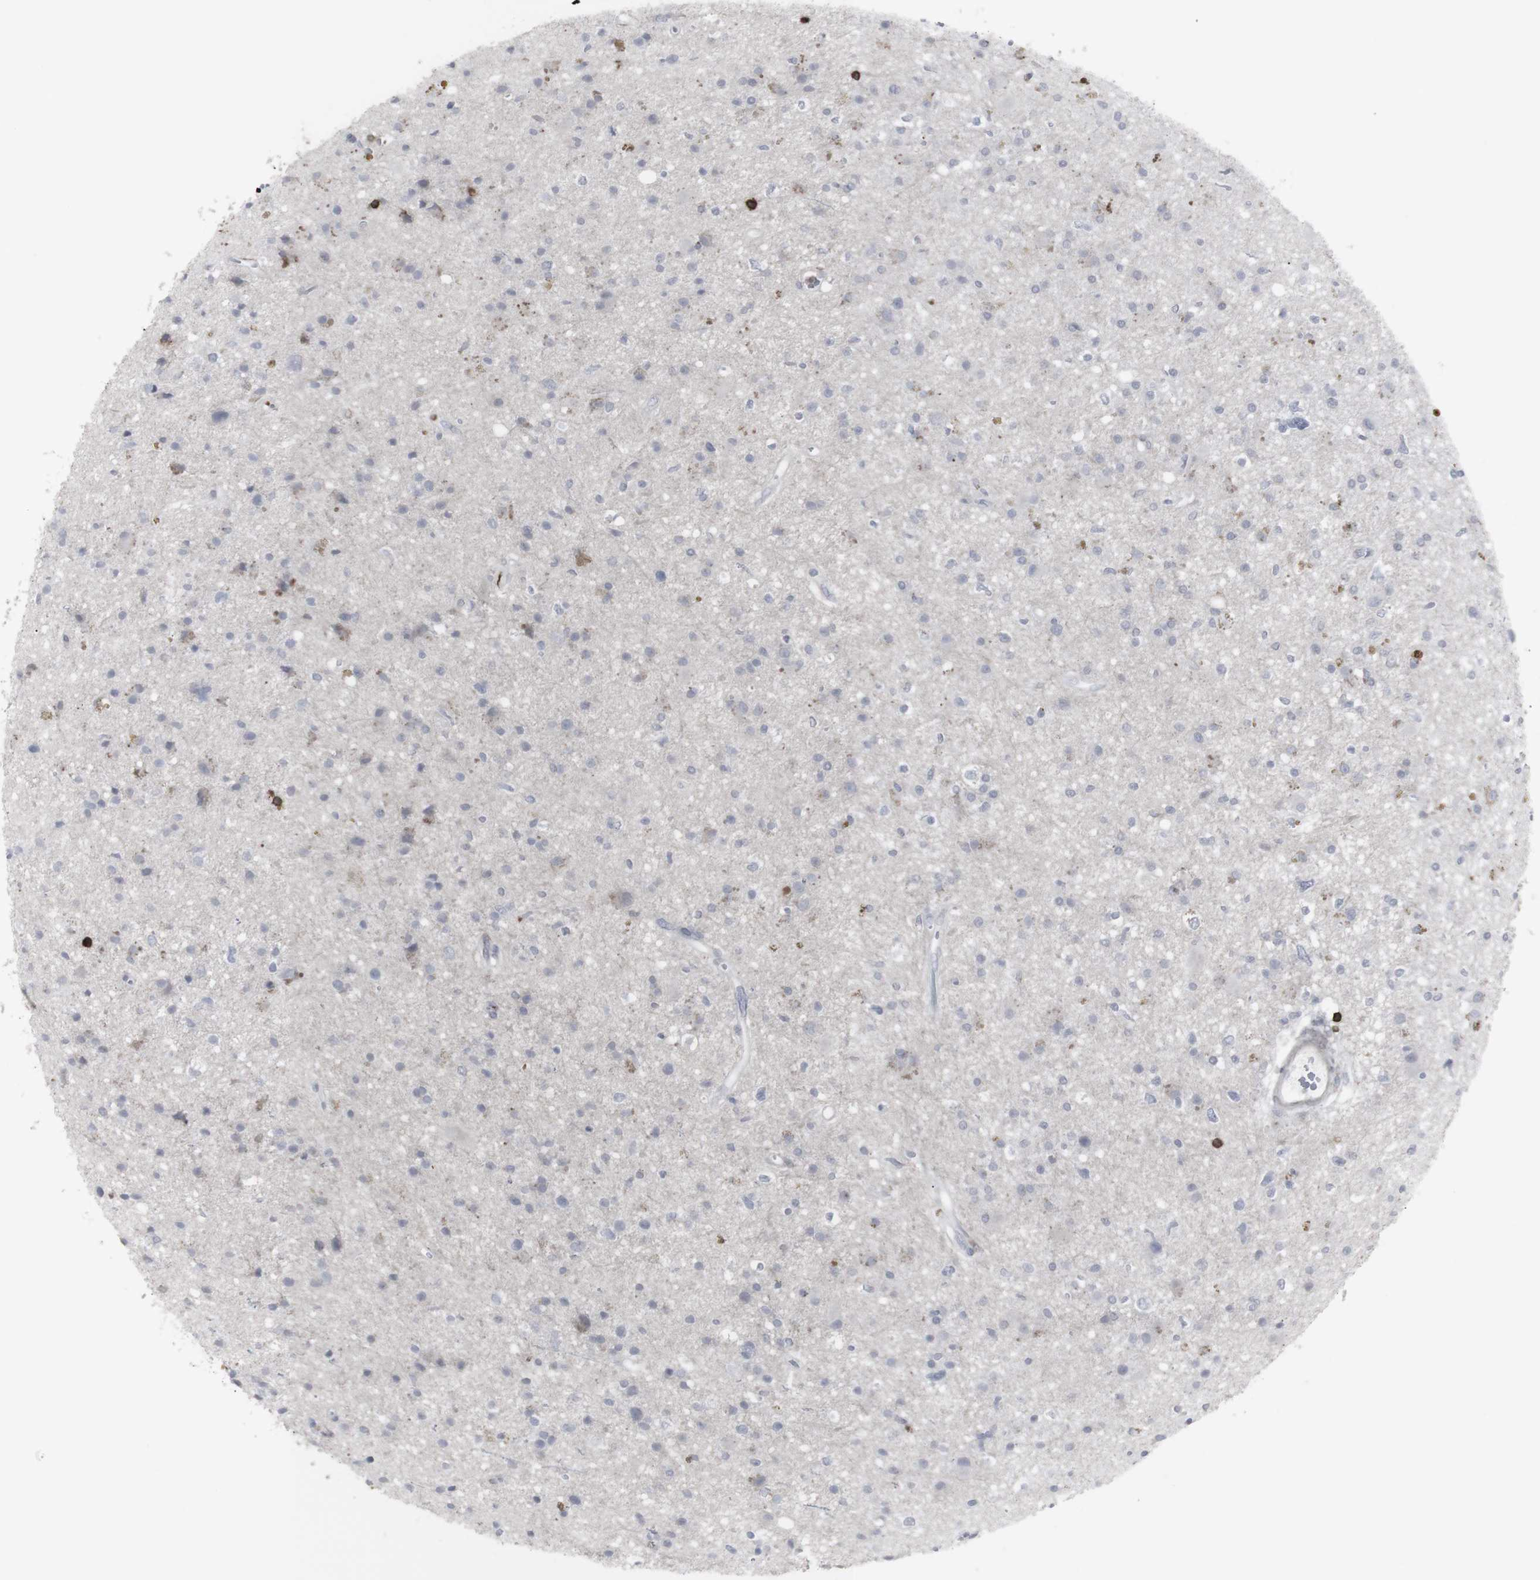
{"staining": {"intensity": "weak", "quantity": "<25%", "location": "cytoplasmic/membranous"}, "tissue": "glioma", "cell_type": "Tumor cells", "image_type": "cancer", "snomed": [{"axis": "morphology", "description": "Glioma, malignant, High grade"}, {"axis": "topography", "description": "Brain"}], "caption": "Histopathology image shows no protein positivity in tumor cells of malignant glioma (high-grade) tissue.", "gene": "APOBEC2", "patient": {"sex": "male", "age": 33}}